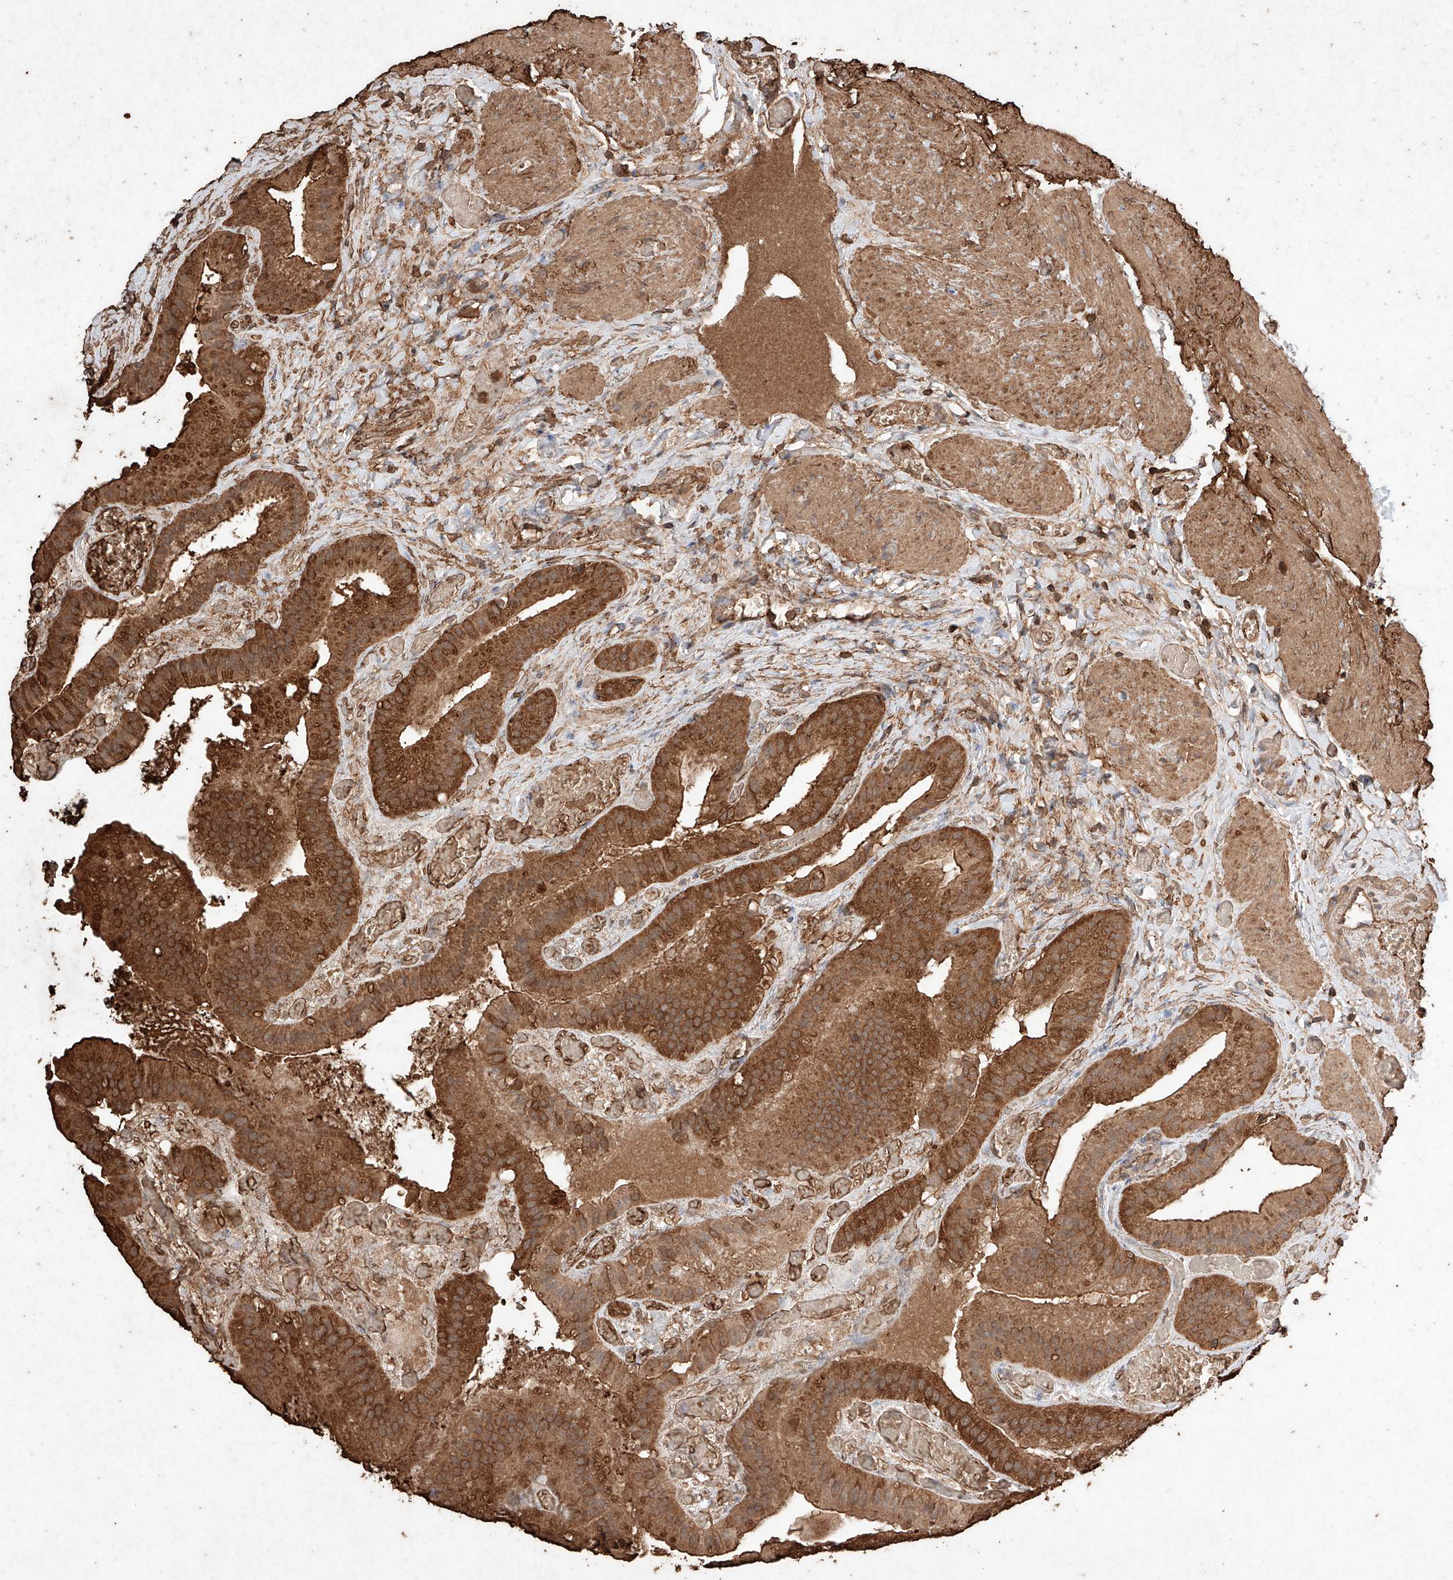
{"staining": {"intensity": "strong", "quantity": ">75%", "location": "cytoplasmic/membranous"}, "tissue": "gallbladder", "cell_type": "Glandular cells", "image_type": "normal", "snomed": [{"axis": "morphology", "description": "Normal tissue, NOS"}, {"axis": "topography", "description": "Gallbladder"}], "caption": "Gallbladder was stained to show a protein in brown. There is high levels of strong cytoplasmic/membranous staining in approximately >75% of glandular cells. The staining was performed using DAB (3,3'-diaminobenzidine), with brown indicating positive protein expression. Nuclei are stained blue with hematoxylin.", "gene": "M6PR", "patient": {"sex": "female", "age": 64}}